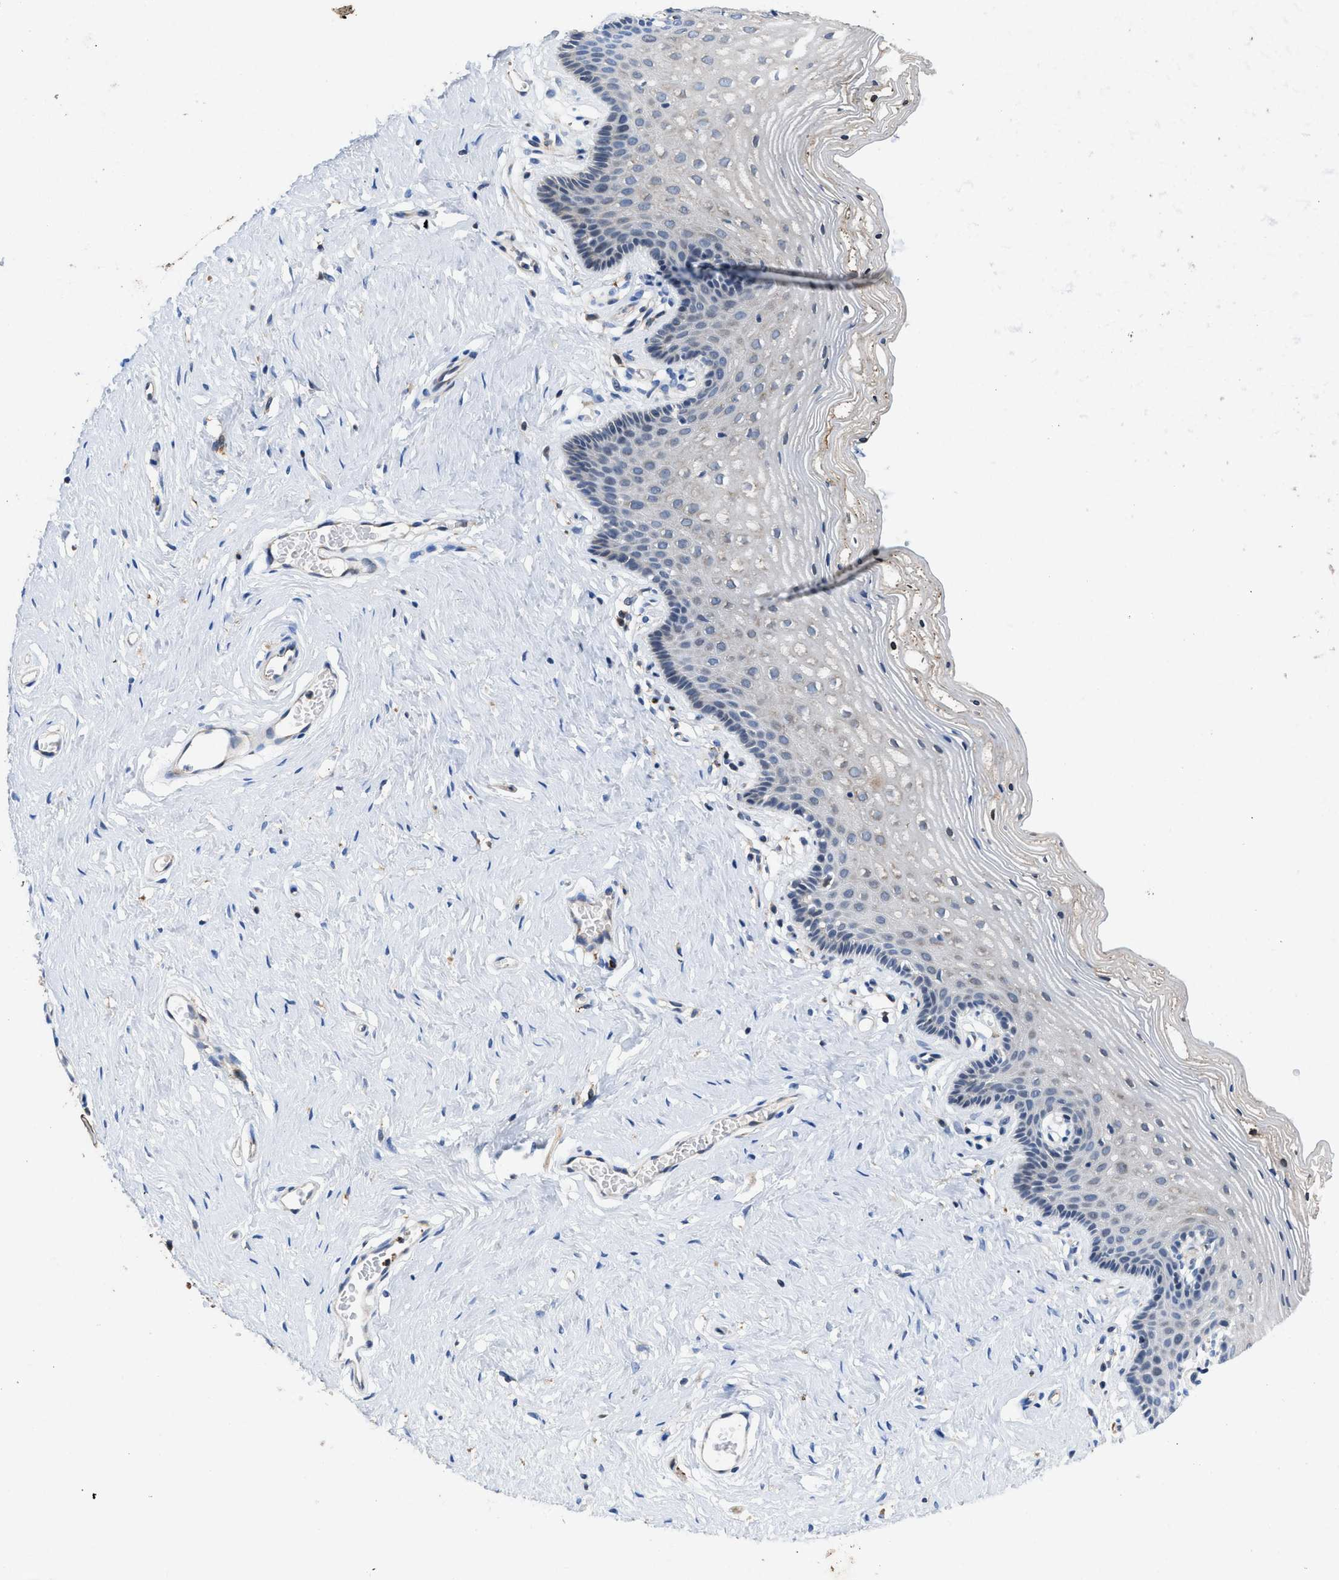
{"staining": {"intensity": "negative", "quantity": "none", "location": "none"}, "tissue": "vagina", "cell_type": "Squamous epithelial cells", "image_type": "normal", "snomed": [{"axis": "morphology", "description": "Normal tissue, NOS"}, {"axis": "topography", "description": "Vagina"}], "caption": "Vagina stained for a protein using immunohistochemistry exhibits no staining squamous epithelial cells.", "gene": "ENPP4", "patient": {"sex": "female", "age": 32}}